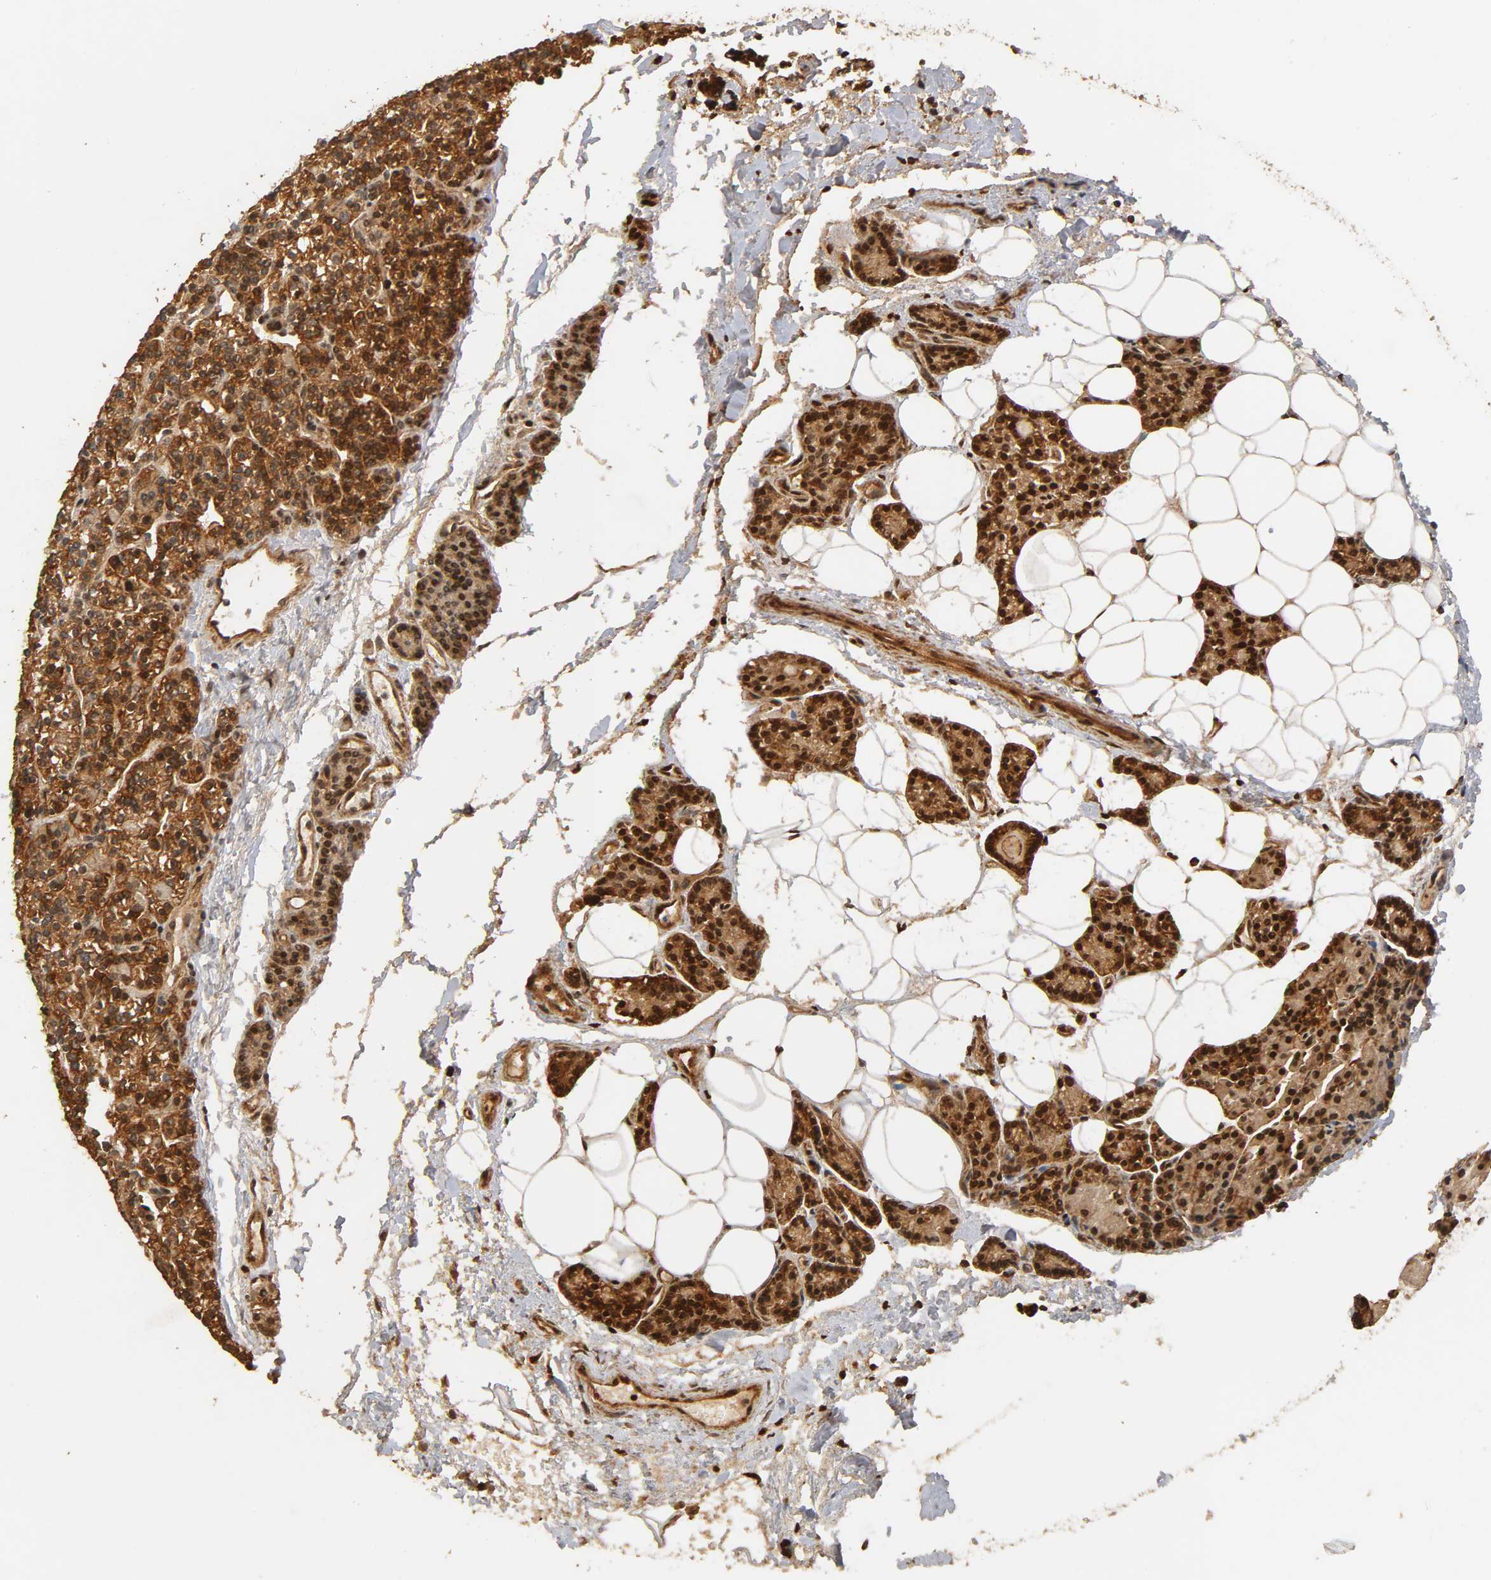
{"staining": {"intensity": "strong", "quantity": ">75%", "location": "cytoplasmic/membranous,nuclear"}, "tissue": "parathyroid gland", "cell_type": "Glandular cells", "image_type": "normal", "snomed": [{"axis": "morphology", "description": "Normal tissue, NOS"}, {"axis": "topography", "description": "Parathyroid gland"}], "caption": "Glandular cells exhibit high levels of strong cytoplasmic/membranous,nuclear expression in approximately >75% of cells in benign parathyroid gland. (DAB = brown stain, brightfield microscopy at high magnification).", "gene": "IFITM2", "patient": {"sex": "female", "age": 50}}